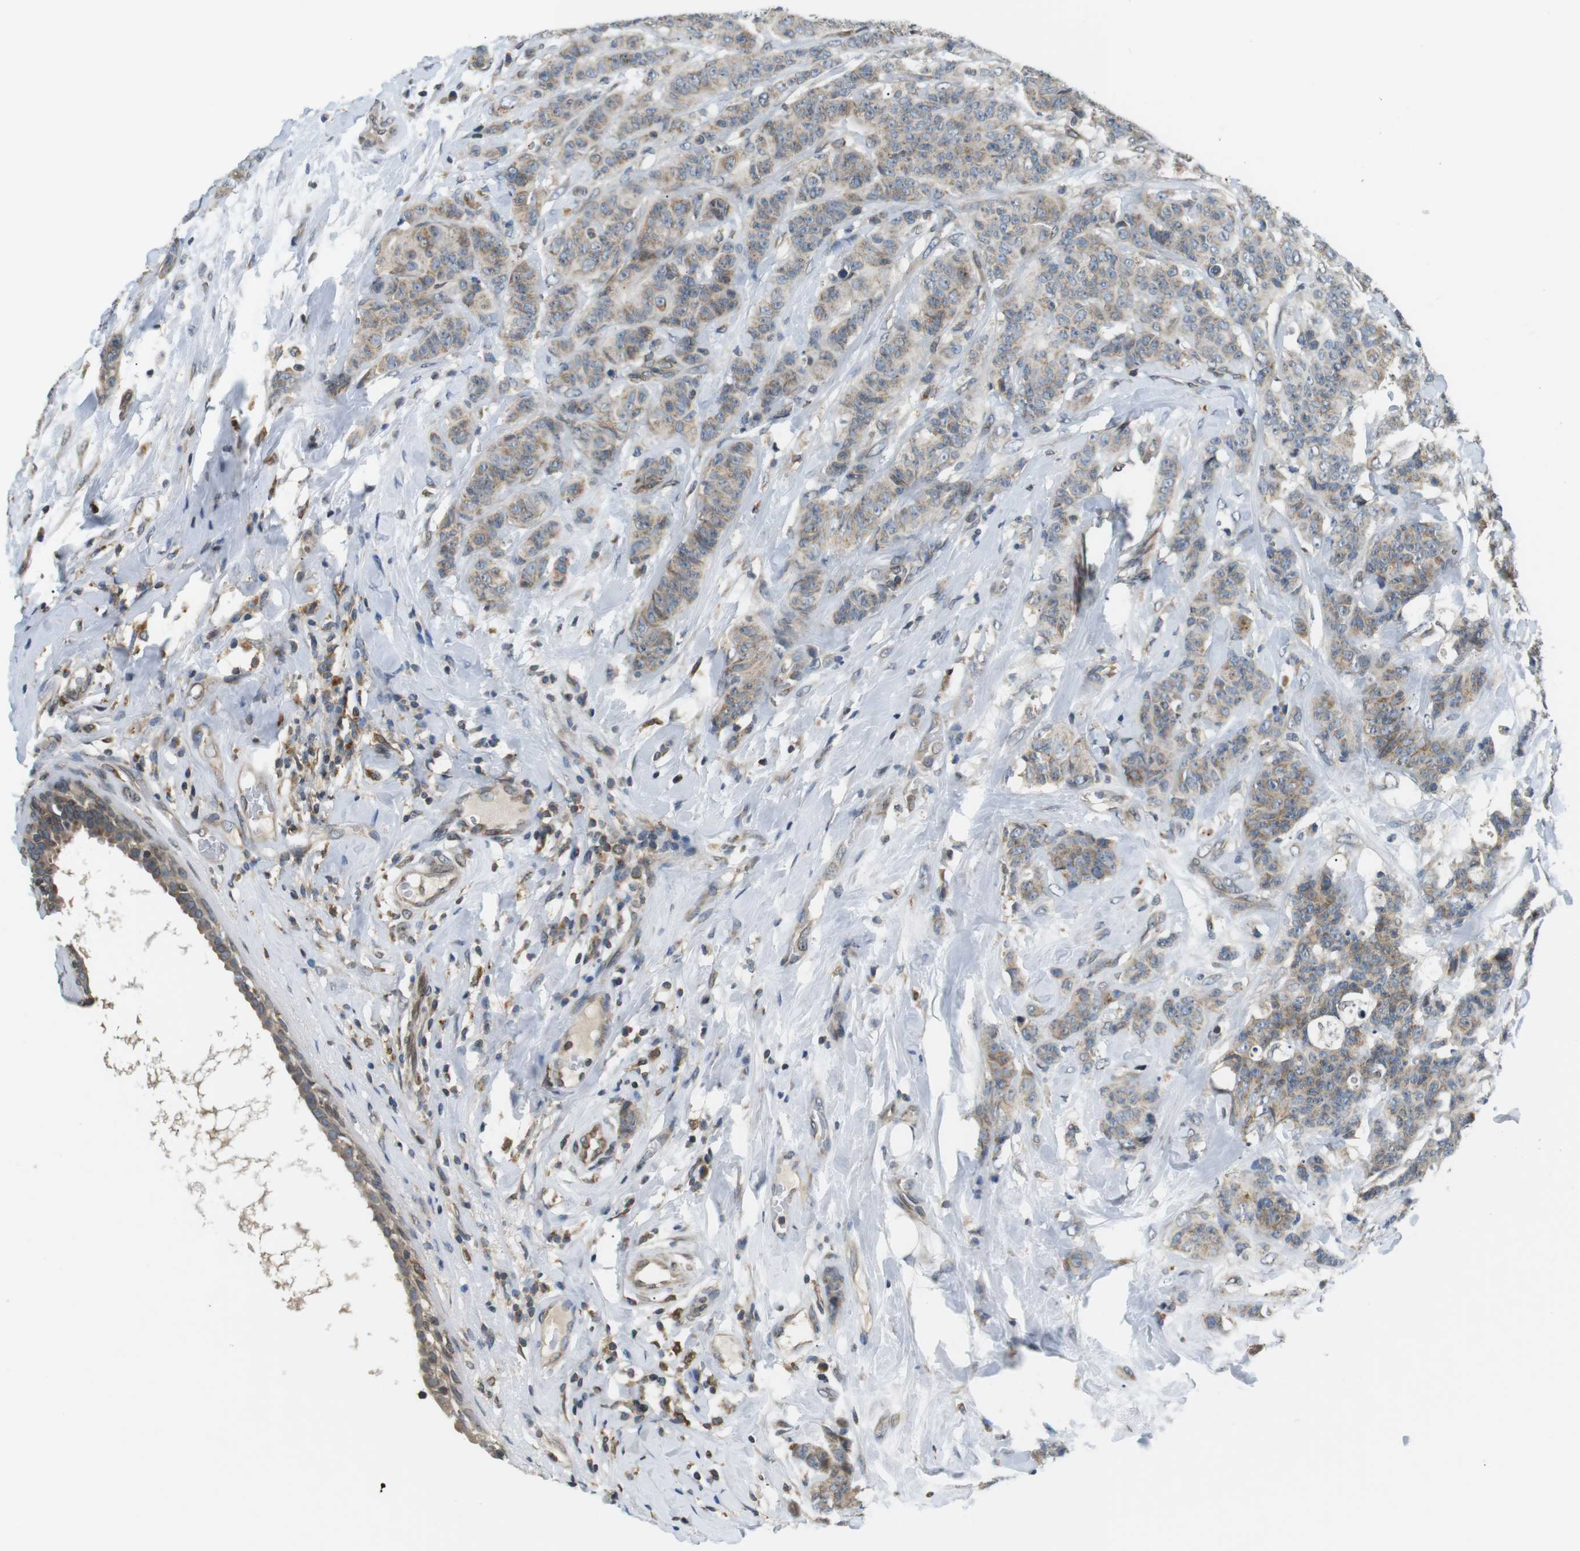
{"staining": {"intensity": "weak", "quantity": "<25%", "location": "cytoplasmic/membranous"}, "tissue": "breast cancer", "cell_type": "Tumor cells", "image_type": "cancer", "snomed": [{"axis": "morphology", "description": "Normal tissue, NOS"}, {"axis": "morphology", "description": "Duct carcinoma"}, {"axis": "topography", "description": "Breast"}], "caption": "DAB immunohistochemical staining of breast cancer exhibits no significant expression in tumor cells. (Immunohistochemistry, brightfield microscopy, high magnification).", "gene": "TMX4", "patient": {"sex": "female", "age": 40}}